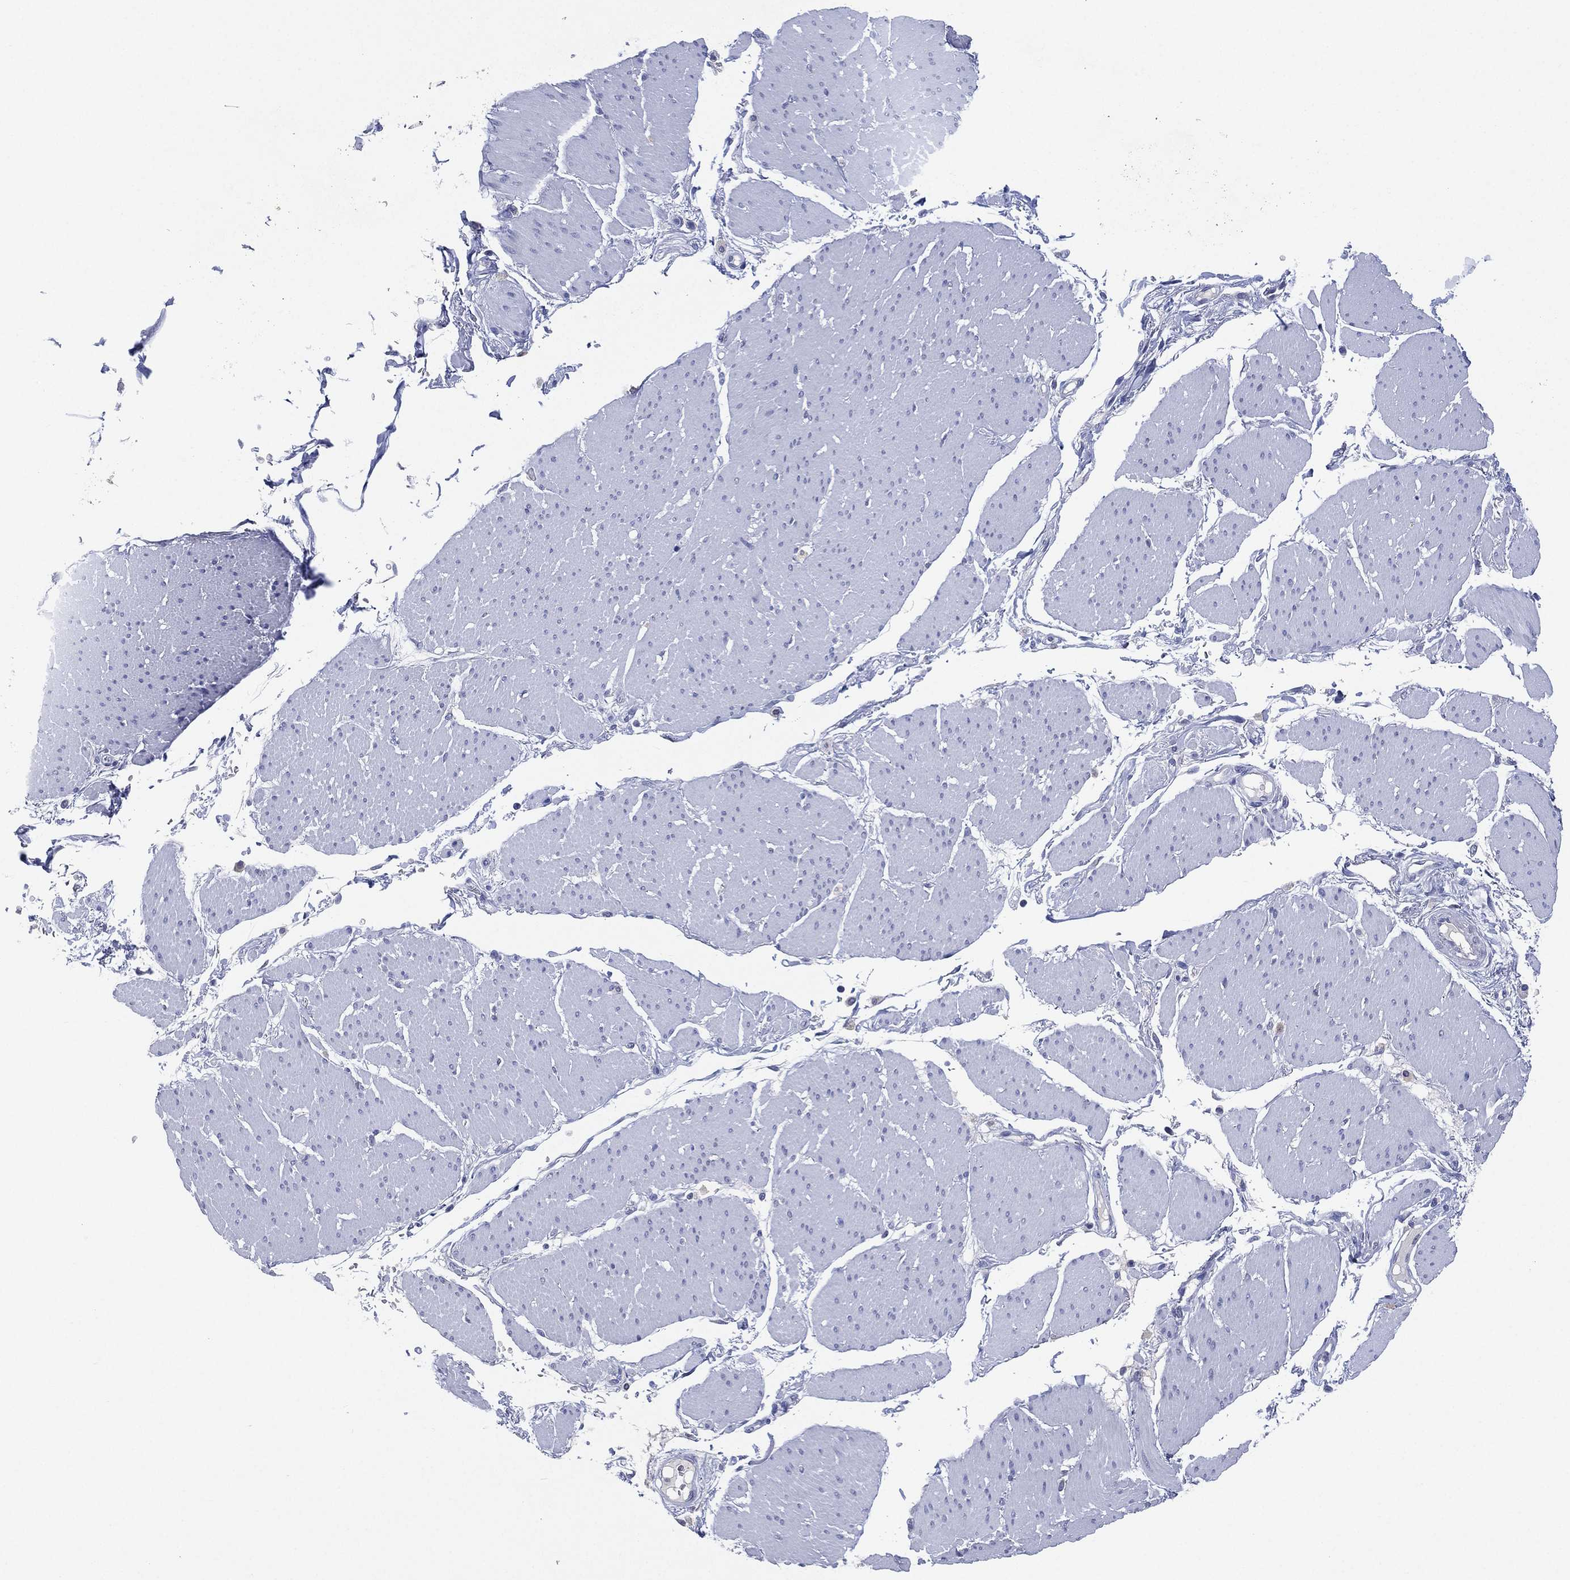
{"staining": {"intensity": "negative", "quantity": "none", "location": "none"}, "tissue": "smooth muscle", "cell_type": "Smooth muscle cells", "image_type": "normal", "snomed": [{"axis": "morphology", "description": "Normal tissue, NOS"}, {"axis": "topography", "description": "Smooth muscle"}, {"axis": "topography", "description": "Anal"}], "caption": "DAB (3,3'-diaminobenzidine) immunohistochemical staining of benign human smooth muscle demonstrates no significant expression in smooth muscle cells.", "gene": "KRT35", "patient": {"sex": "male", "age": 83}}